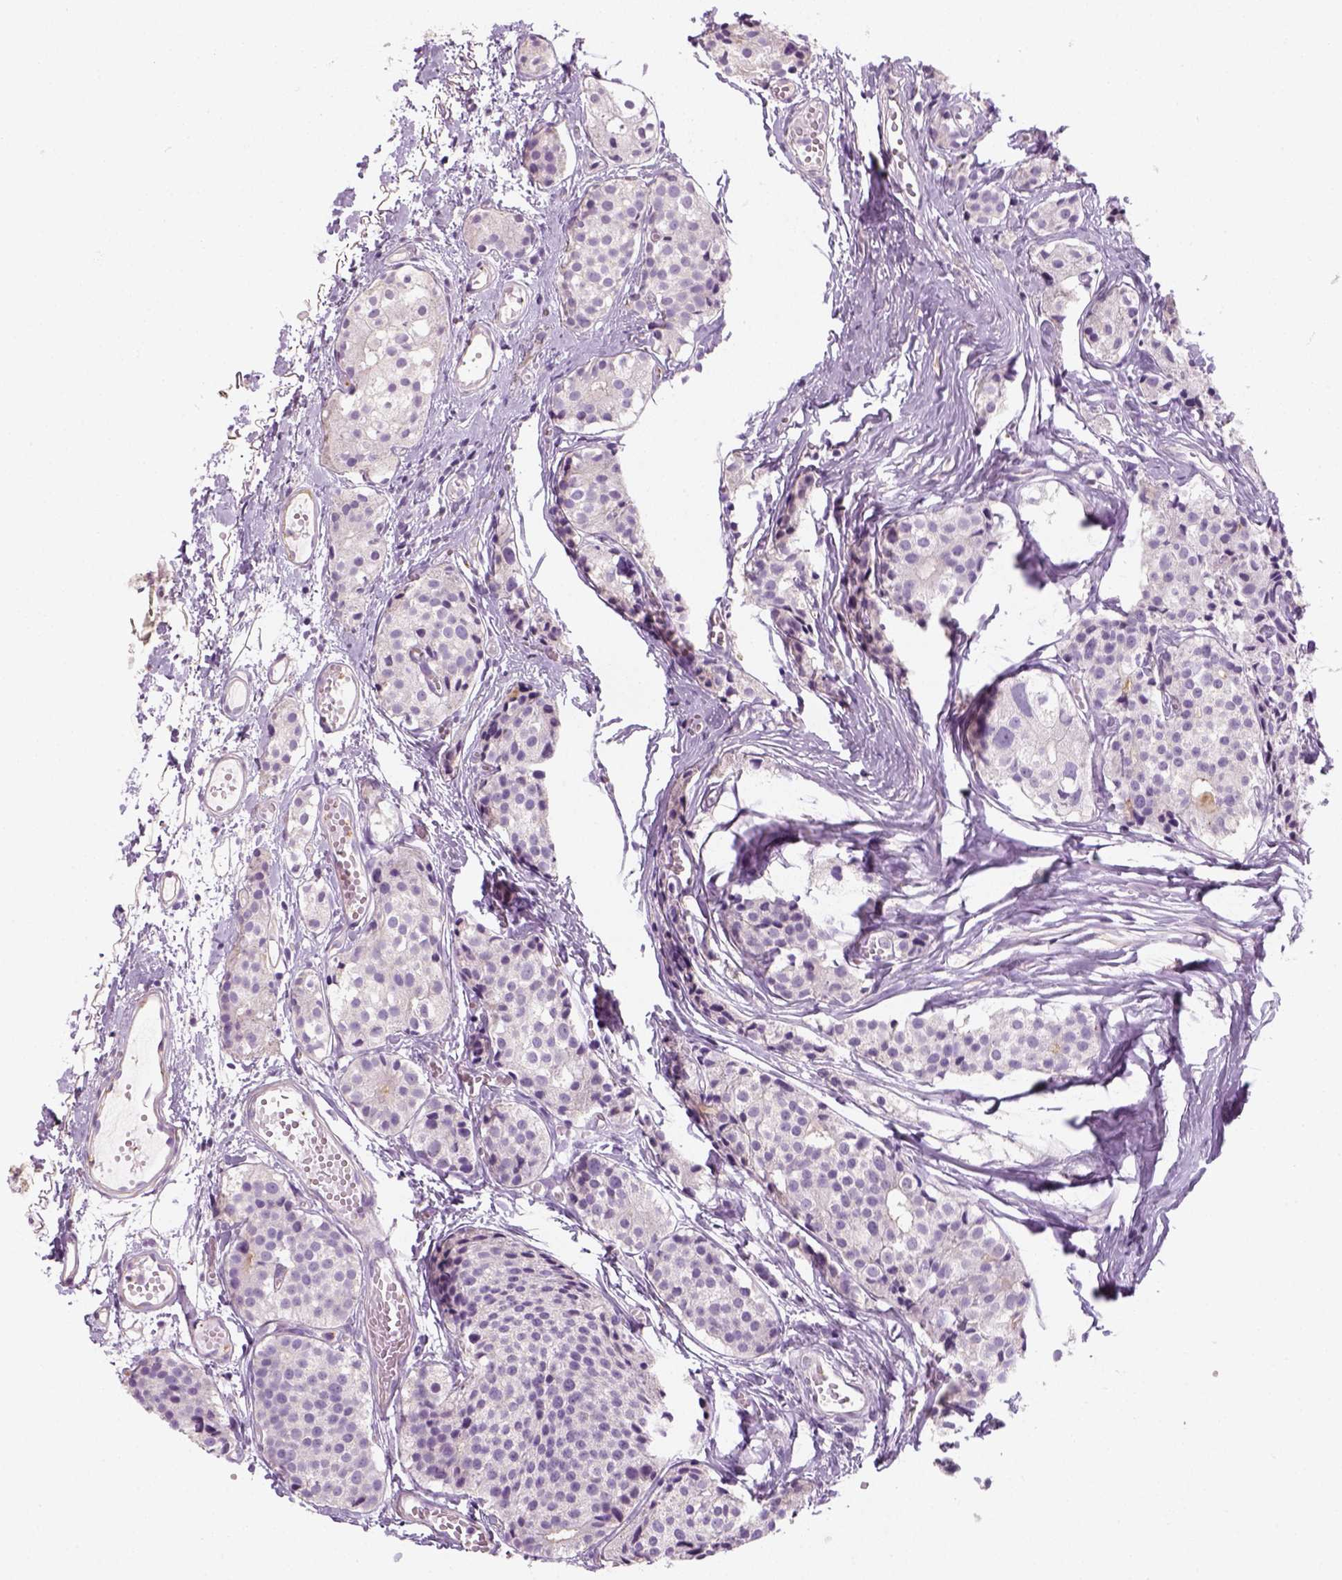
{"staining": {"intensity": "negative", "quantity": "none", "location": "none"}, "tissue": "carcinoid", "cell_type": "Tumor cells", "image_type": "cancer", "snomed": [{"axis": "morphology", "description": "Carcinoid, malignant, NOS"}, {"axis": "topography", "description": "Small intestine"}], "caption": "Malignant carcinoid was stained to show a protein in brown. There is no significant positivity in tumor cells.", "gene": "FAM163B", "patient": {"sex": "female", "age": 65}}